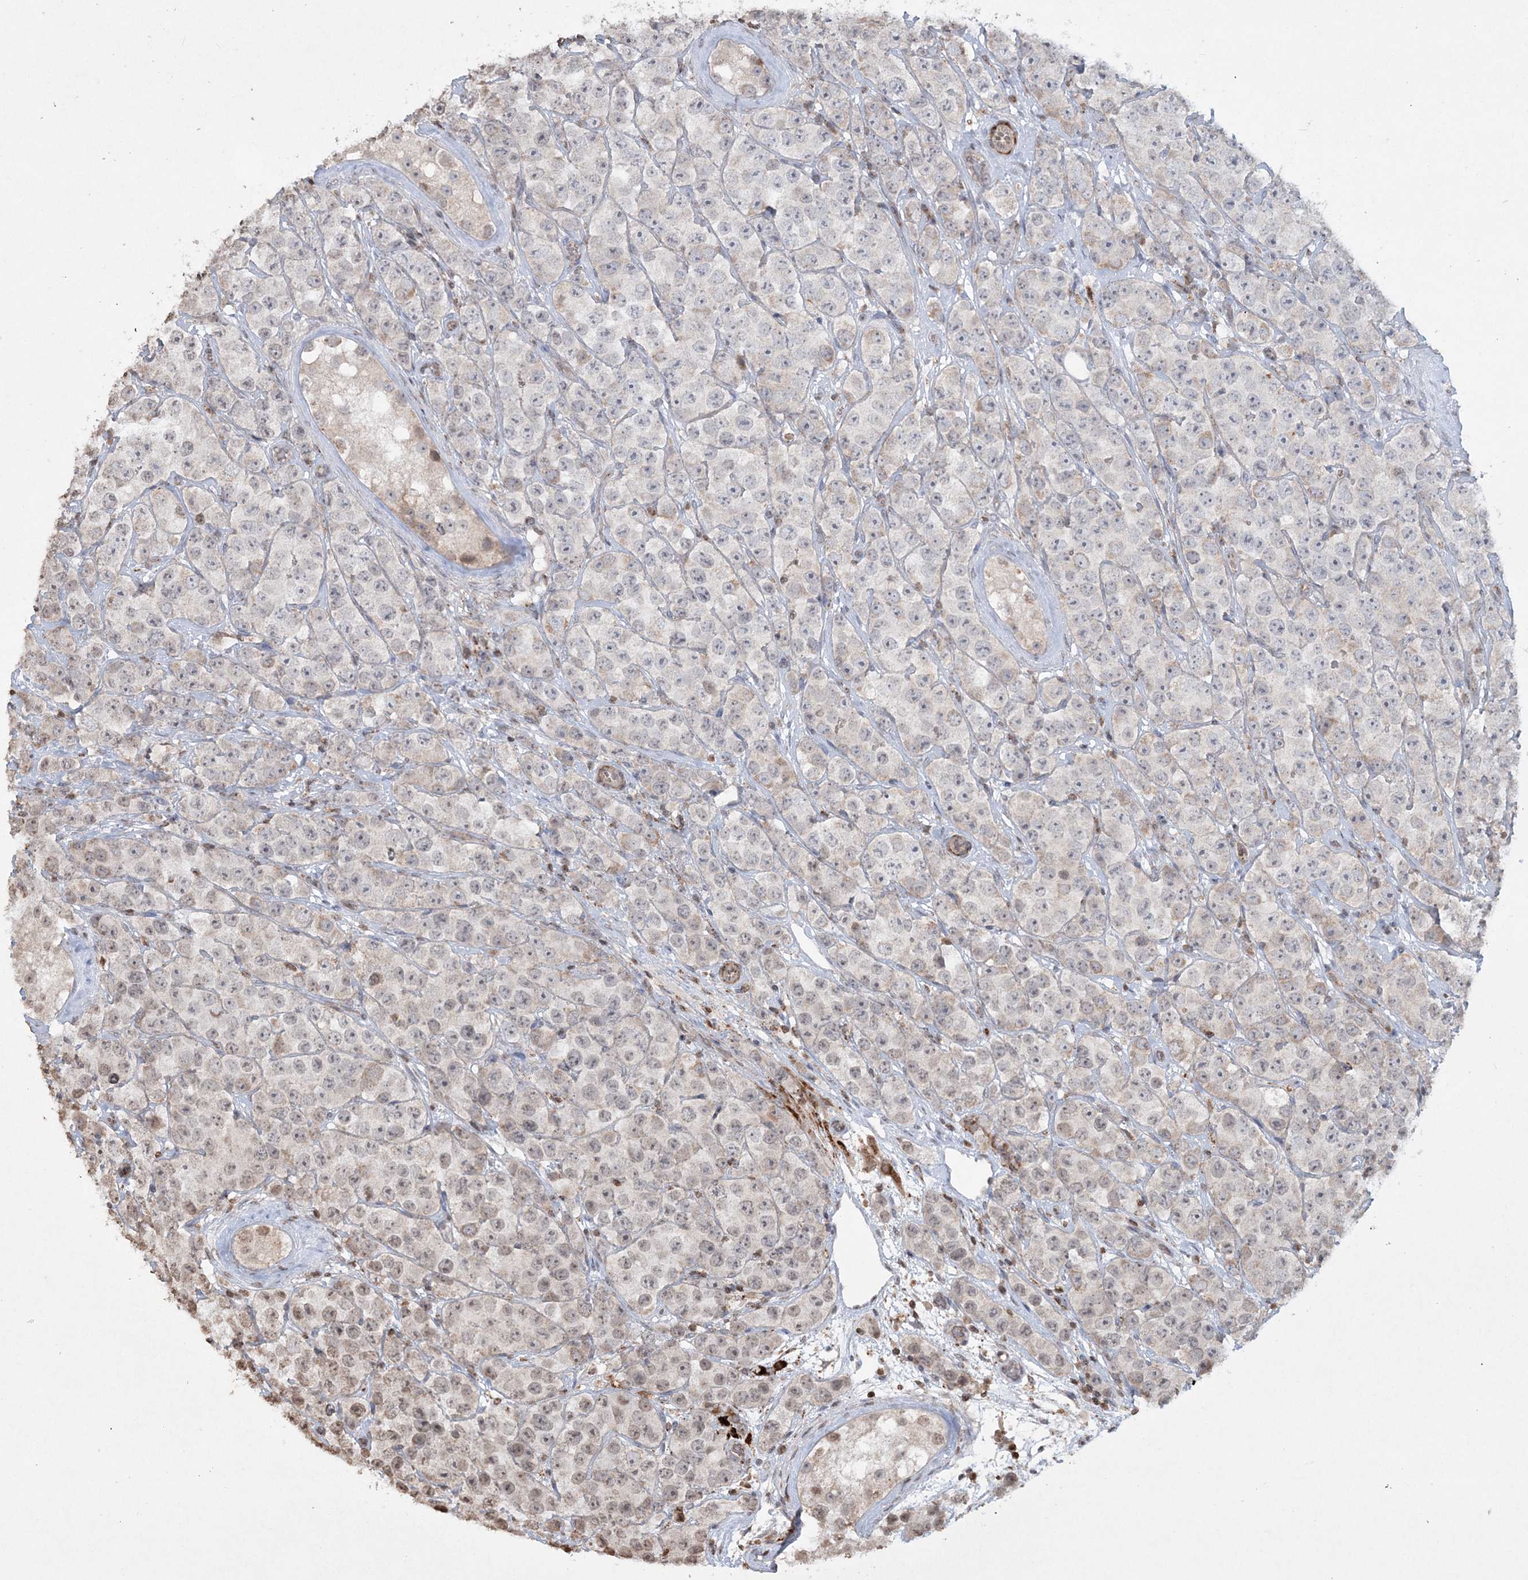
{"staining": {"intensity": "negative", "quantity": "none", "location": "none"}, "tissue": "testis cancer", "cell_type": "Tumor cells", "image_type": "cancer", "snomed": [{"axis": "morphology", "description": "Seminoma, NOS"}, {"axis": "topography", "description": "Testis"}], "caption": "Immunohistochemistry of testis cancer (seminoma) exhibits no positivity in tumor cells. The staining was performed using DAB (3,3'-diaminobenzidine) to visualize the protein expression in brown, while the nuclei were stained in blue with hematoxylin (Magnification: 20x).", "gene": "TTC7A", "patient": {"sex": "male", "age": 28}}